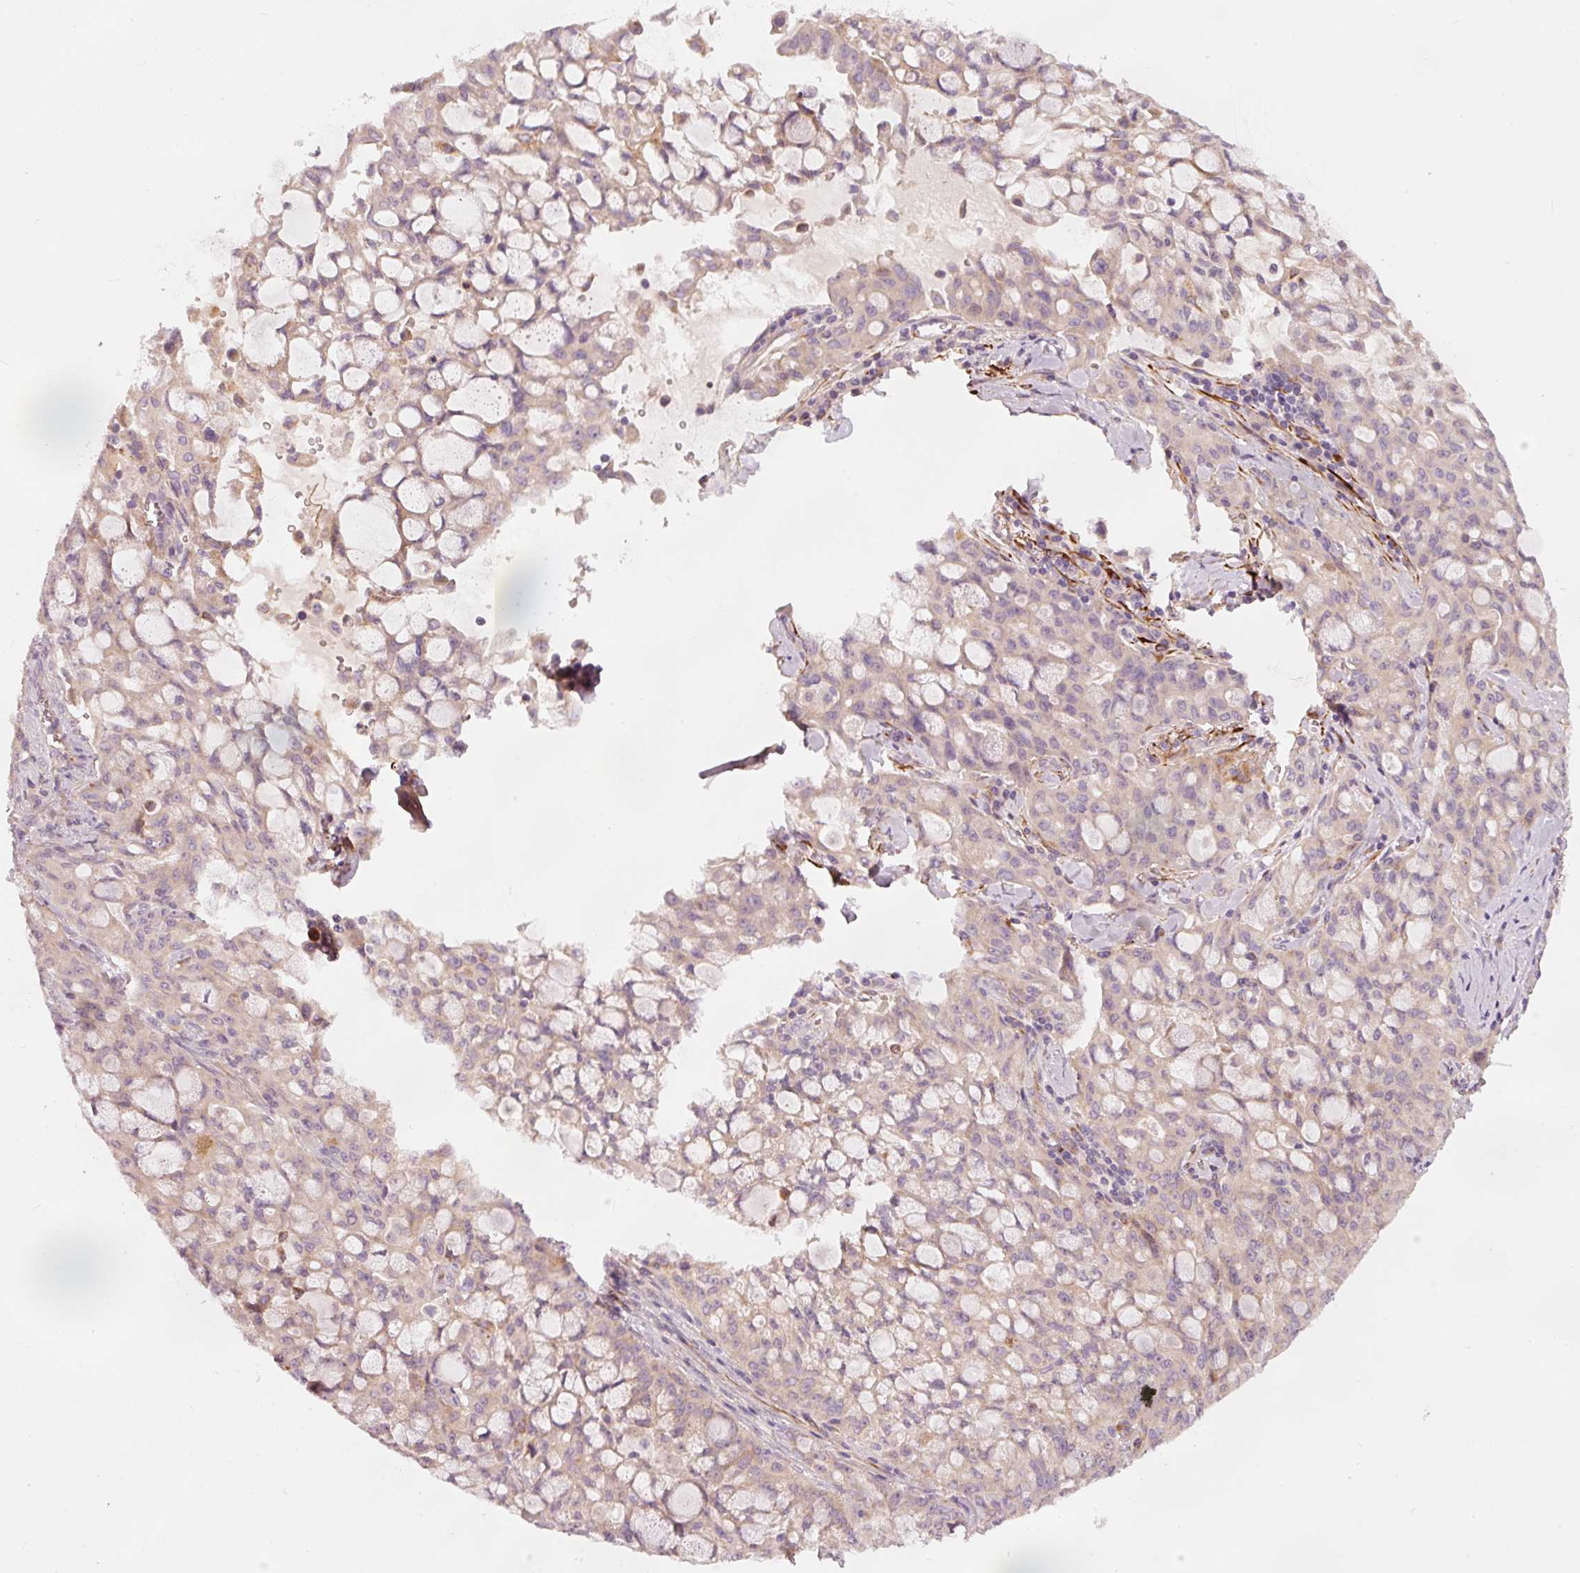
{"staining": {"intensity": "negative", "quantity": "none", "location": "none"}, "tissue": "lung cancer", "cell_type": "Tumor cells", "image_type": "cancer", "snomed": [{"axis": "morphology", "description": "Adenocarcinoma, NOS"}, {"axis": "topography", "description": "Lung"}], "caption": "Lung cancer stained for a protein using immunohistochemistry shows no positivity tumor cells.", "gene": "KLHL21", "patient": {"sex": "female", "age": 44}}